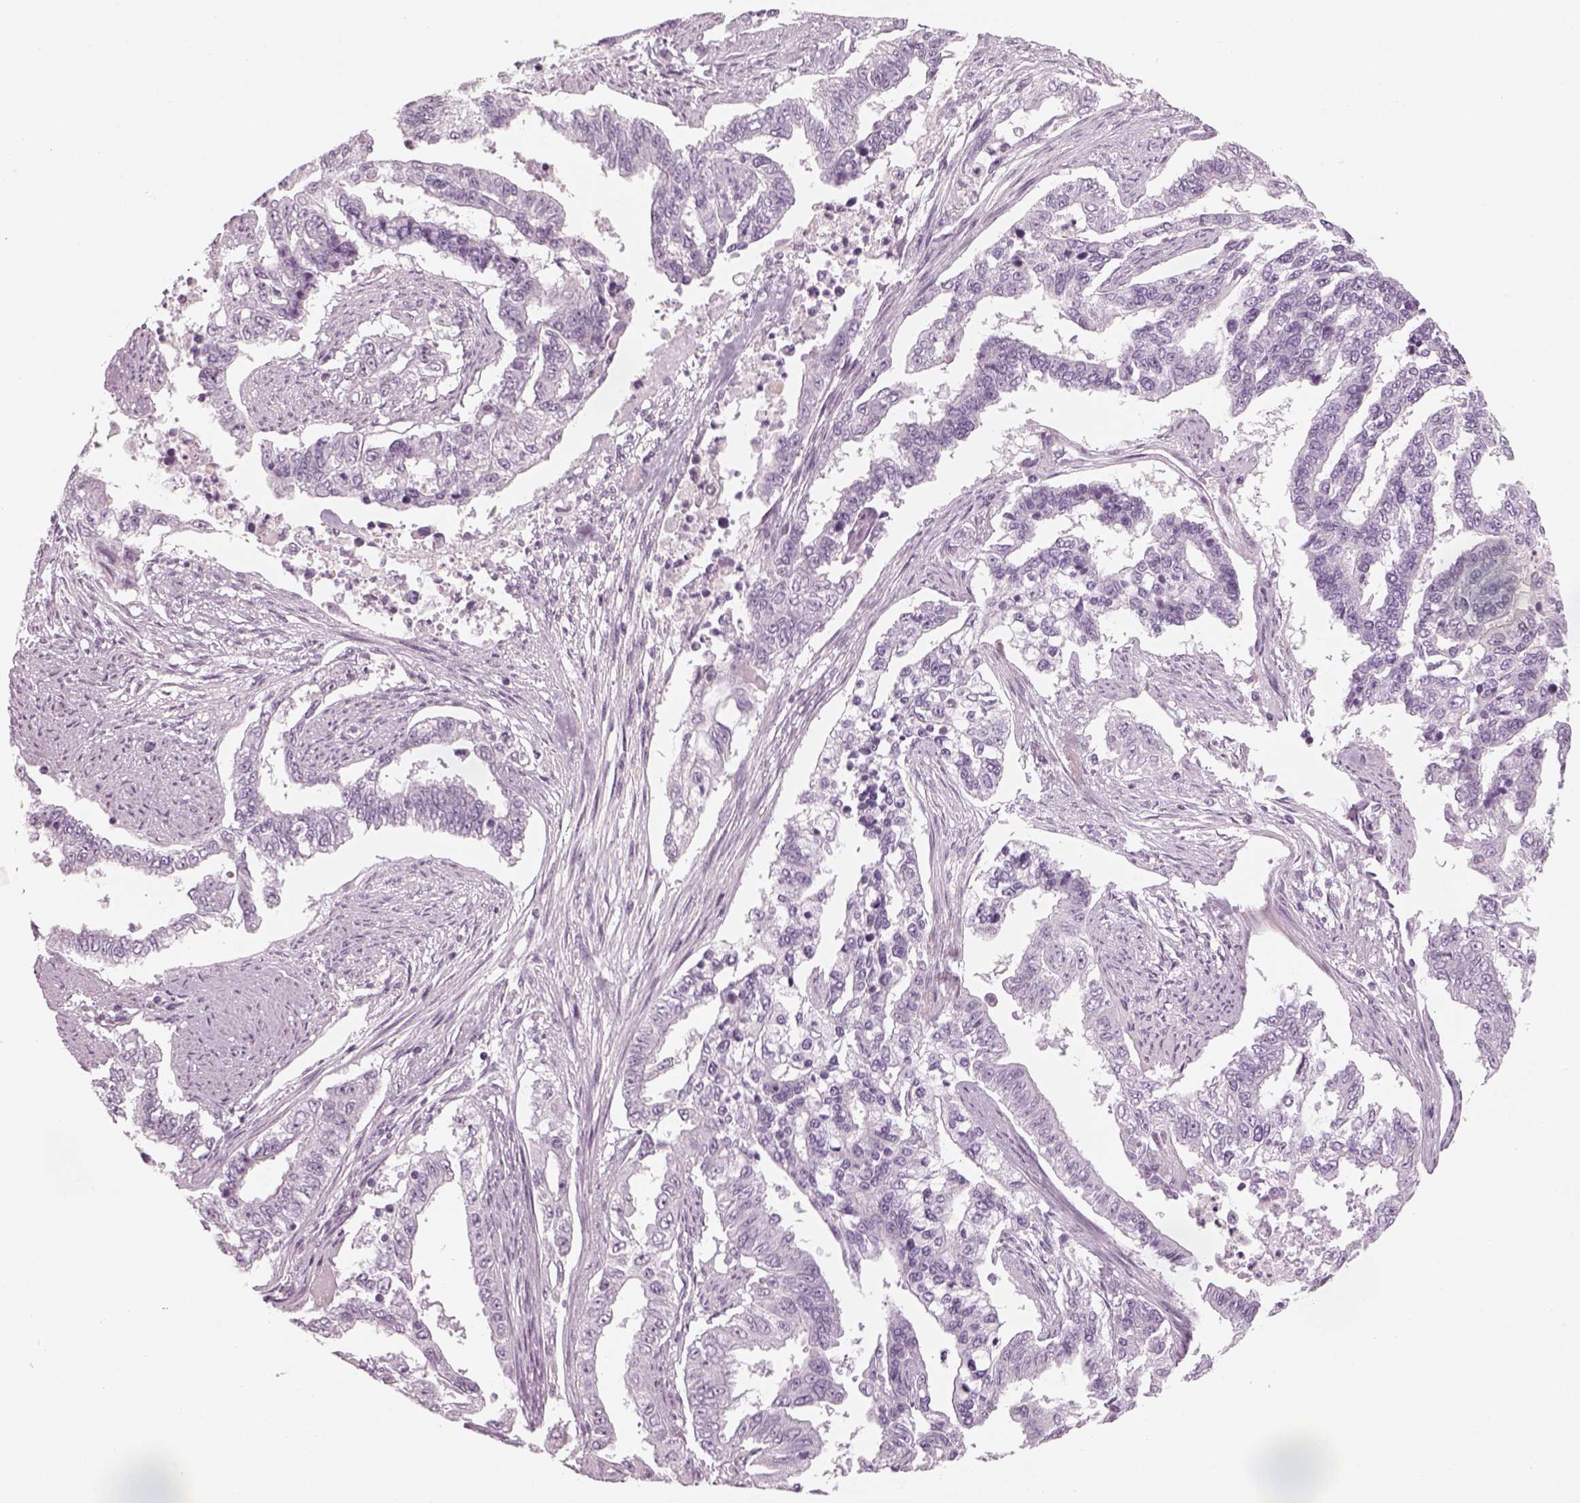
{"staining": {"intensity": "negative", "quantity": "none", "location": "none"}, "tissue": "endometrial cancer", "cell_type": "Tumor cells", "image_type": "cancer", "snomed": [{"axis": "morphology", "description": "Adenocarcinoma, NOS"}, {"axis": "topography", "description": "Uterus"}], "caption": "This is a image of IHC staining of adenocarcinoma (endometrial), which shows no expression in tumor cells.", "gene": "GAS2L2", "patient": {"sex": "female", "age": 59}}